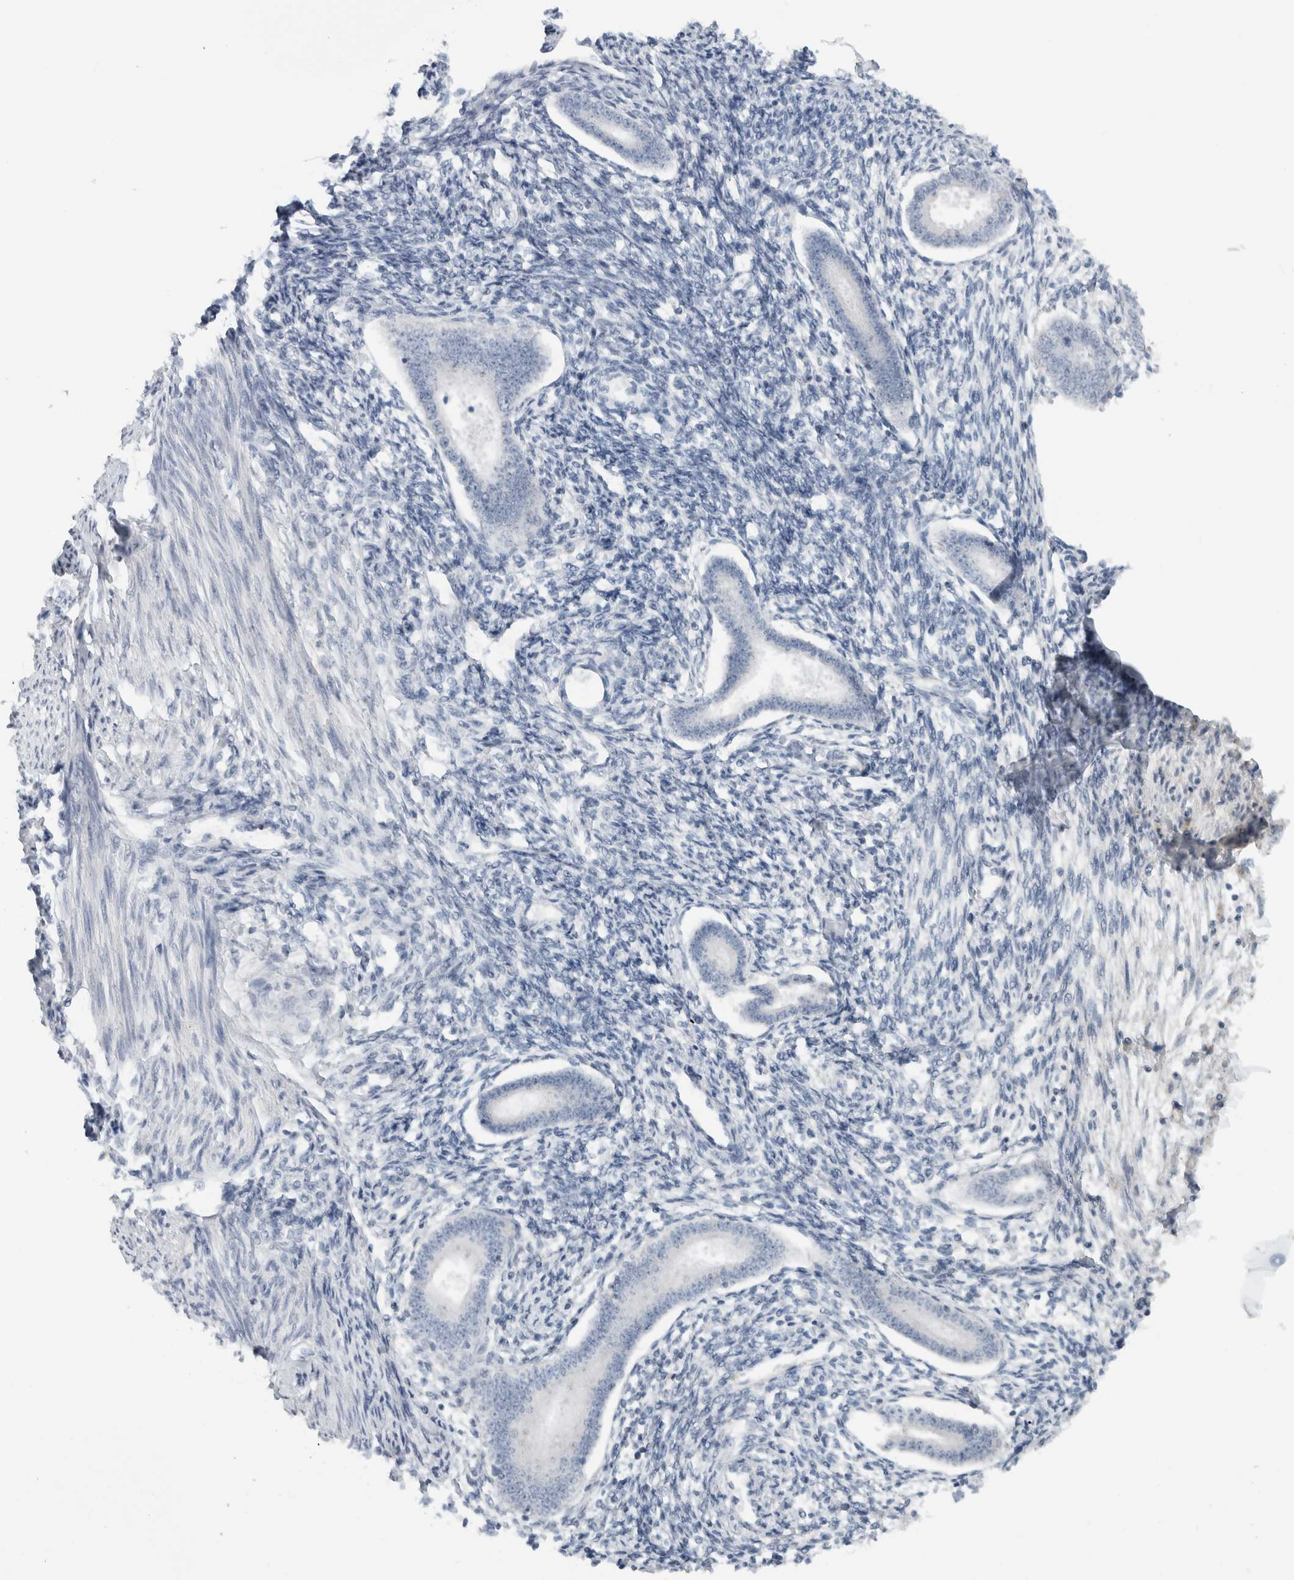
{"staining": {"intensity": "negative", "quantity": "none", "location": "none"}, "tissue": "endometrium", "cell_type": "Cells in endometrial stroma", "image_type": "normal", "snomed": [{"axis": "morphology", "description": "Normal tissue, NOS"}, {"axis": "topography", "description": "Endometrium"}], "caption": "The IHC photomicrograph has no significant expression in cells in endometrial stroma of endometrium. (Stains: DAB (3,3'-diaminobenzidine) immunohistochemistry (IHC) with hematoxylin counter stain, Microscopy: brightfield microscopy at high magnification).", "gene": "FMR1NB", "patient": {"sex": "female", "age": 56}}